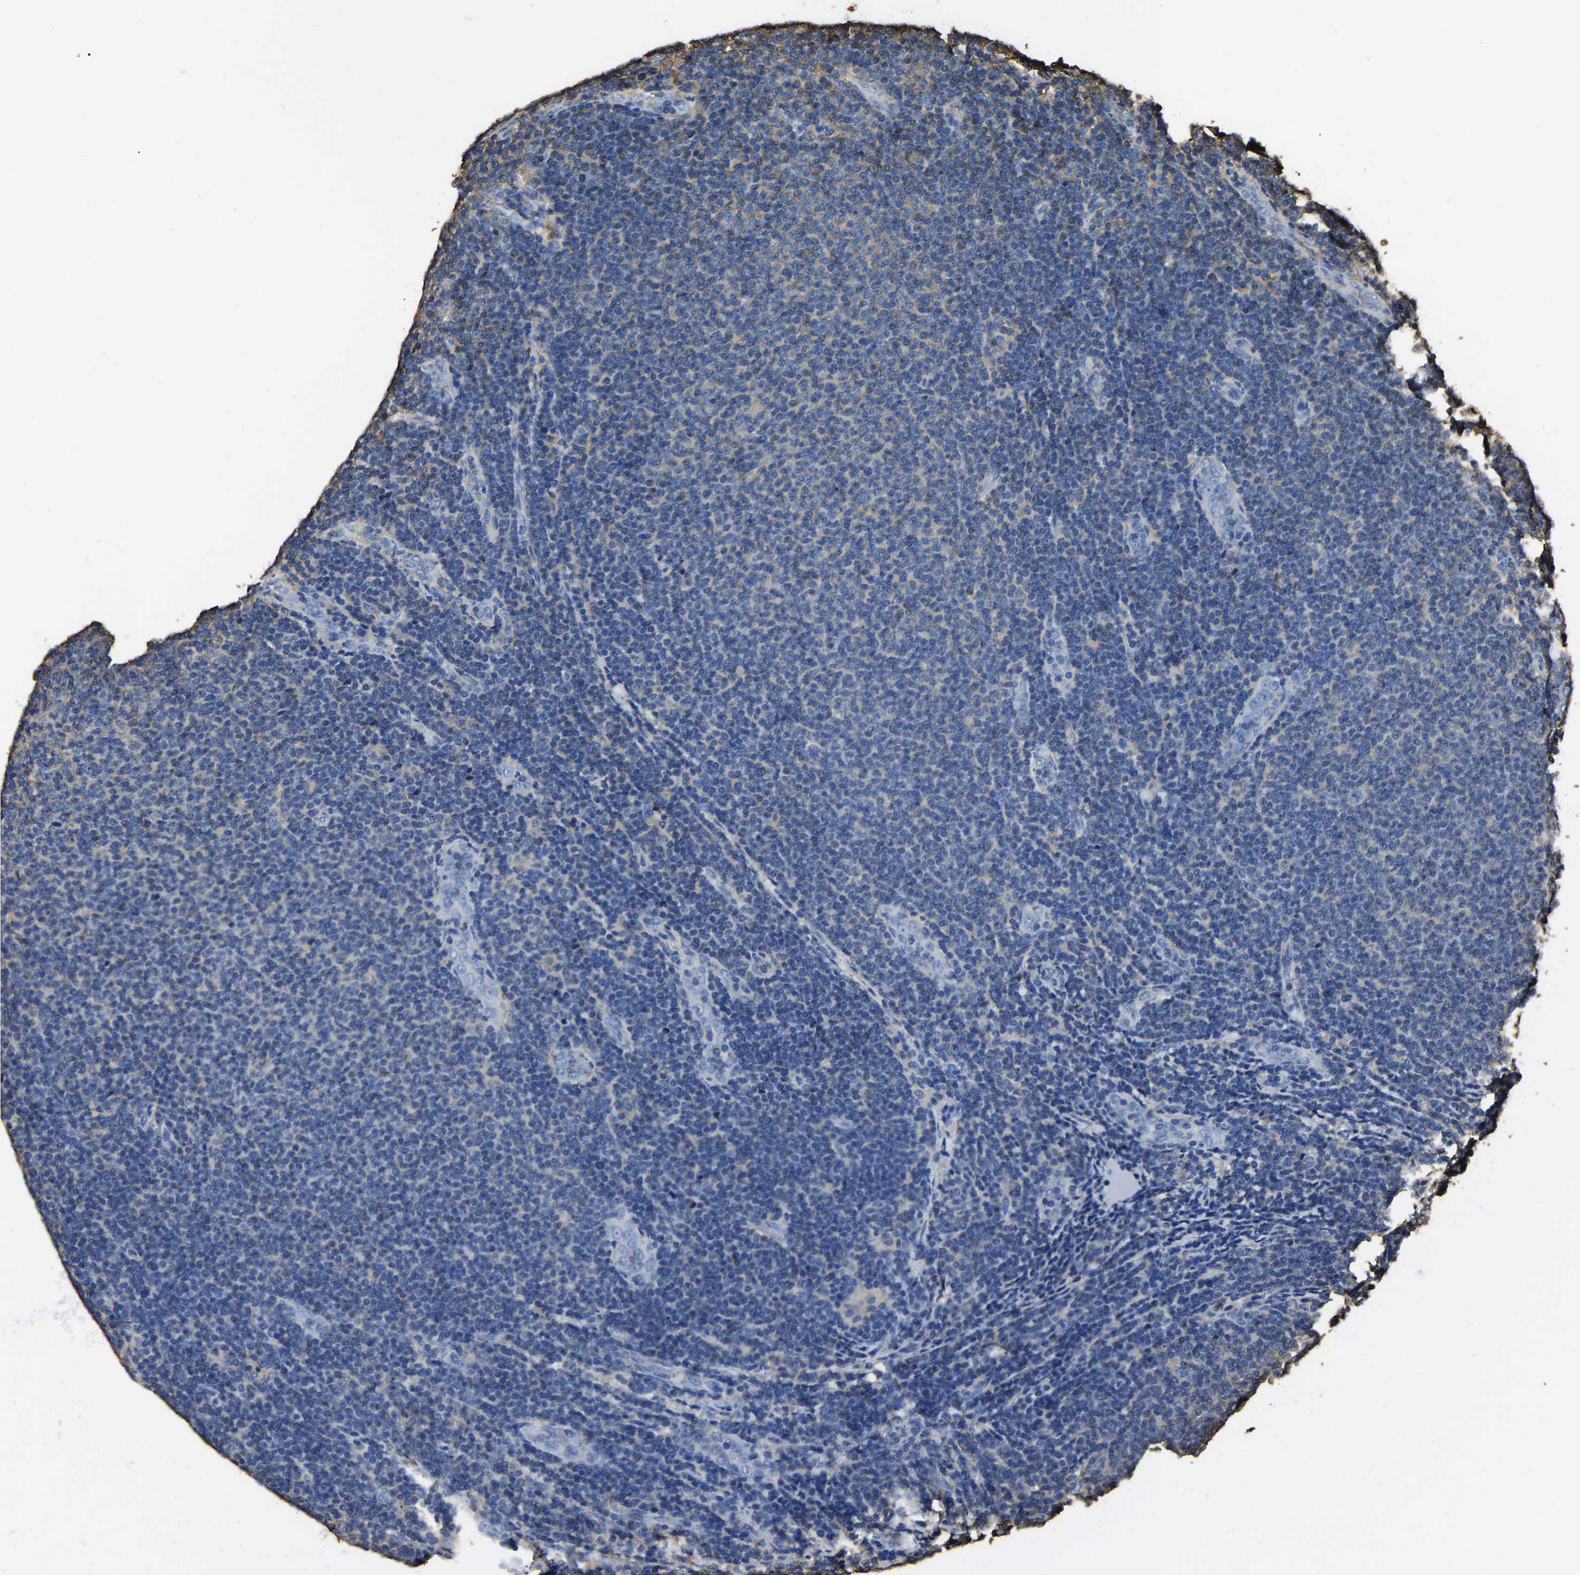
{"staining": {"intensity": "weak", "quantity": "<25%", "location": "cytoplasmic/membranous"}, "tissue": "lymphoma", "cell_type": "Tumor cells", "image_type": "cancer", "snomed": [{"axis": "morphology", "description": "Malignant lymphoma, non-Hodgkin's type, Low grade"}, {"axis": "topography", "description": "Lymph node"}], "caption": "An immunohistochemistry micrograph of malignant lymphoma, non-Hodgkin's type (low-grade) is shown. There is no staining in tumor cells of malignant lymphoma, non-Hodgkin's type (low-grade).", "gene": "ARMT1", "patient": {"sex": "male", "age": 66}}